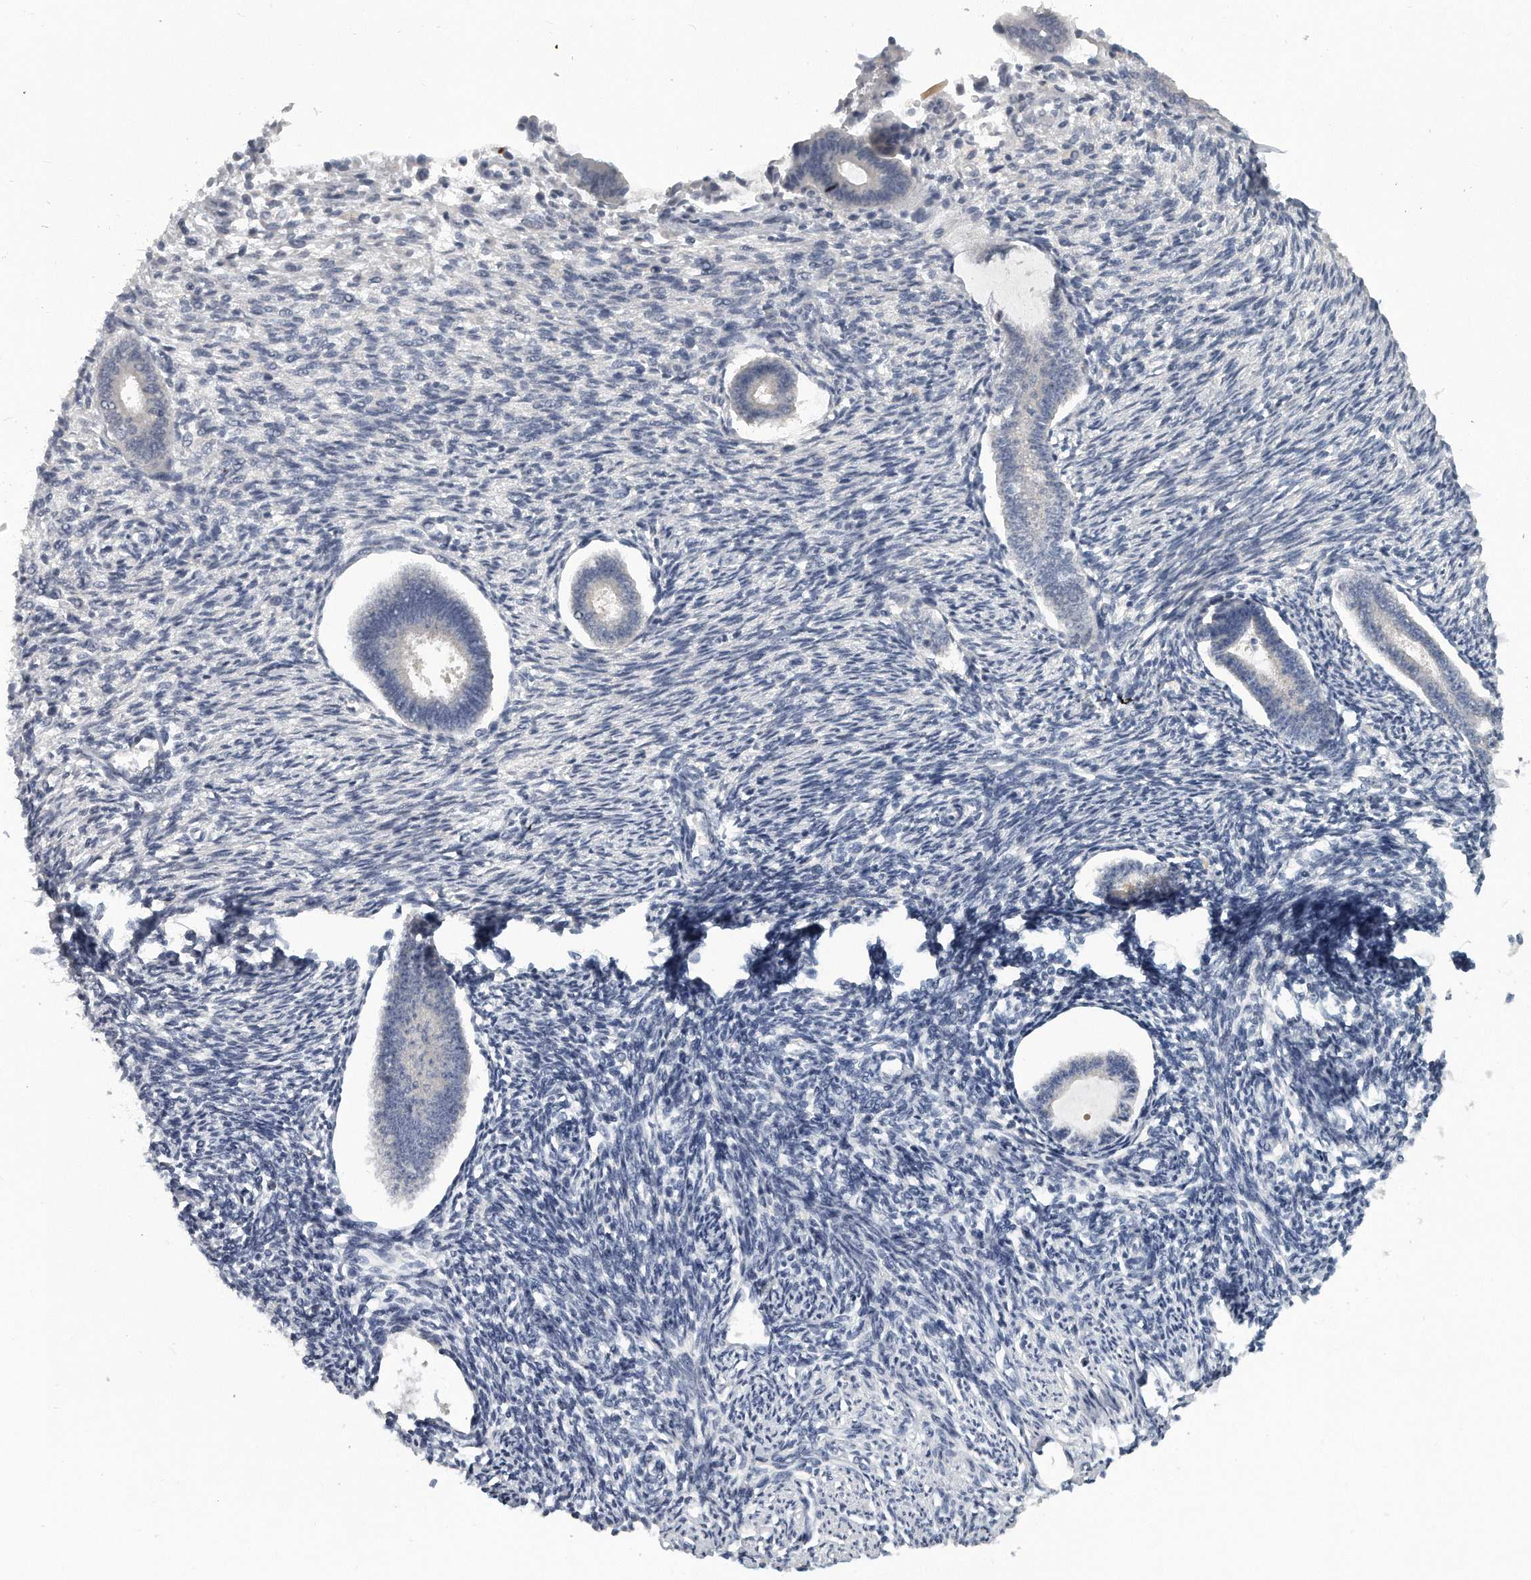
{"staining": {"intensity": "negative", "quantity": "none", "location": "none"}, "tissue": "endometrium", "cell_type": "Cells in endometrial stroma", "image_type": "normal", "snomed": [{"axis": "morphology", "description": "Normal tissue, NOS"}, {"axis": "topography", "description": "Endometrium"}], "caption": "This is a image of IHC staining of benign endometrium, which shows no expression in cells in endometrial stroma.", "gene": "KLHL7", "patient": {"sex": "female", "age": 56}}